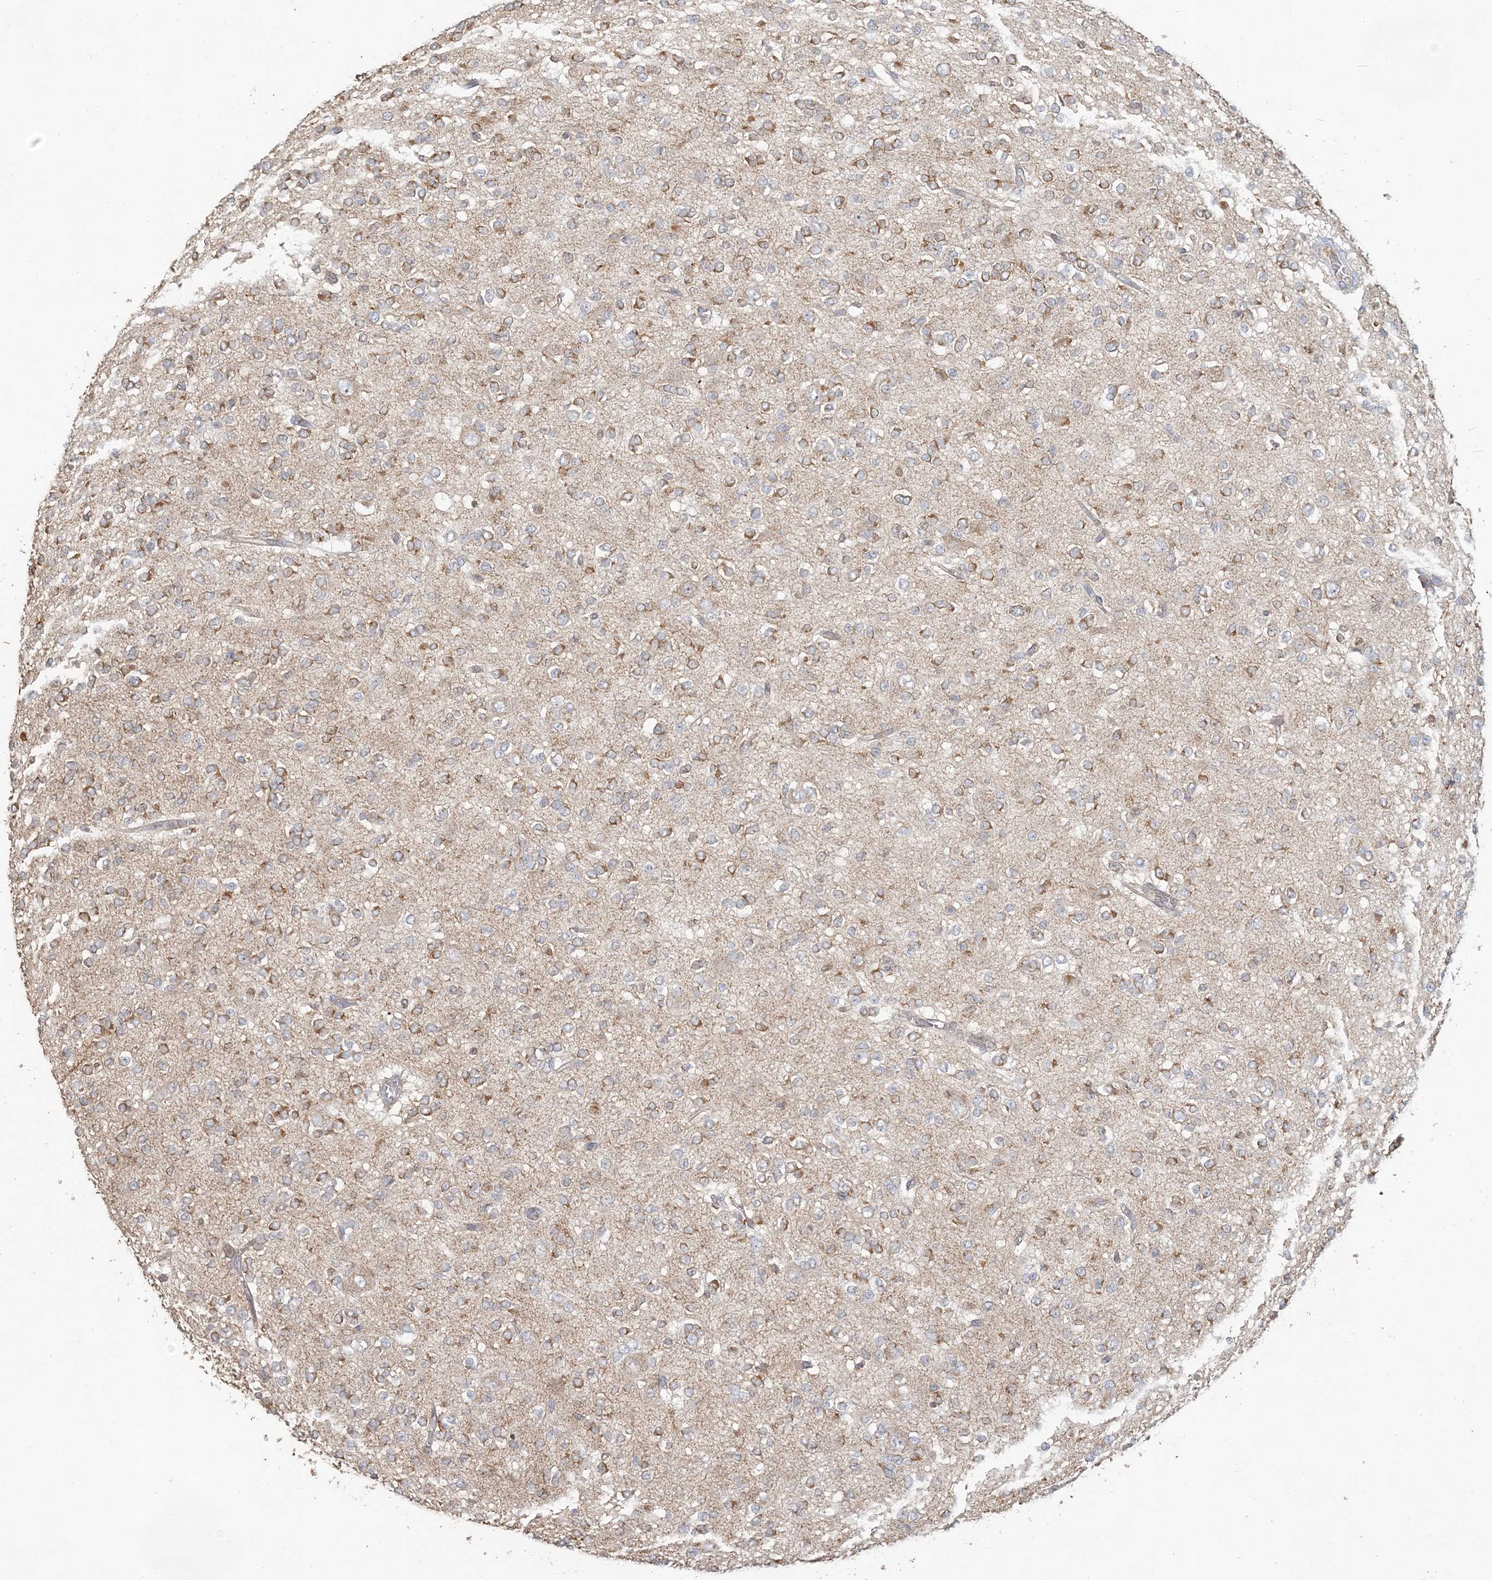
{"staining": {"intensity": "moderate", "quantity": "25%-75%", "location": "cytoplasmic/membranous"}, "tissue": "glioma", "cell_type": "Tumor cells", "image_type": "cancer", "snomed": [{"axis": "morphology", "description": "Glioma, malignant, Low grade"}, {"axis": "topography", "description": "Brain"}], "caption": "Immunohistochemistry (IHC) (DAB) staining of human glioma displays moderate cytoplasmic/membranous protein staining in about 25%-75% of tumor cells.", "gene": "RAB14", "patient": {"sex": "male", "age": 38}}